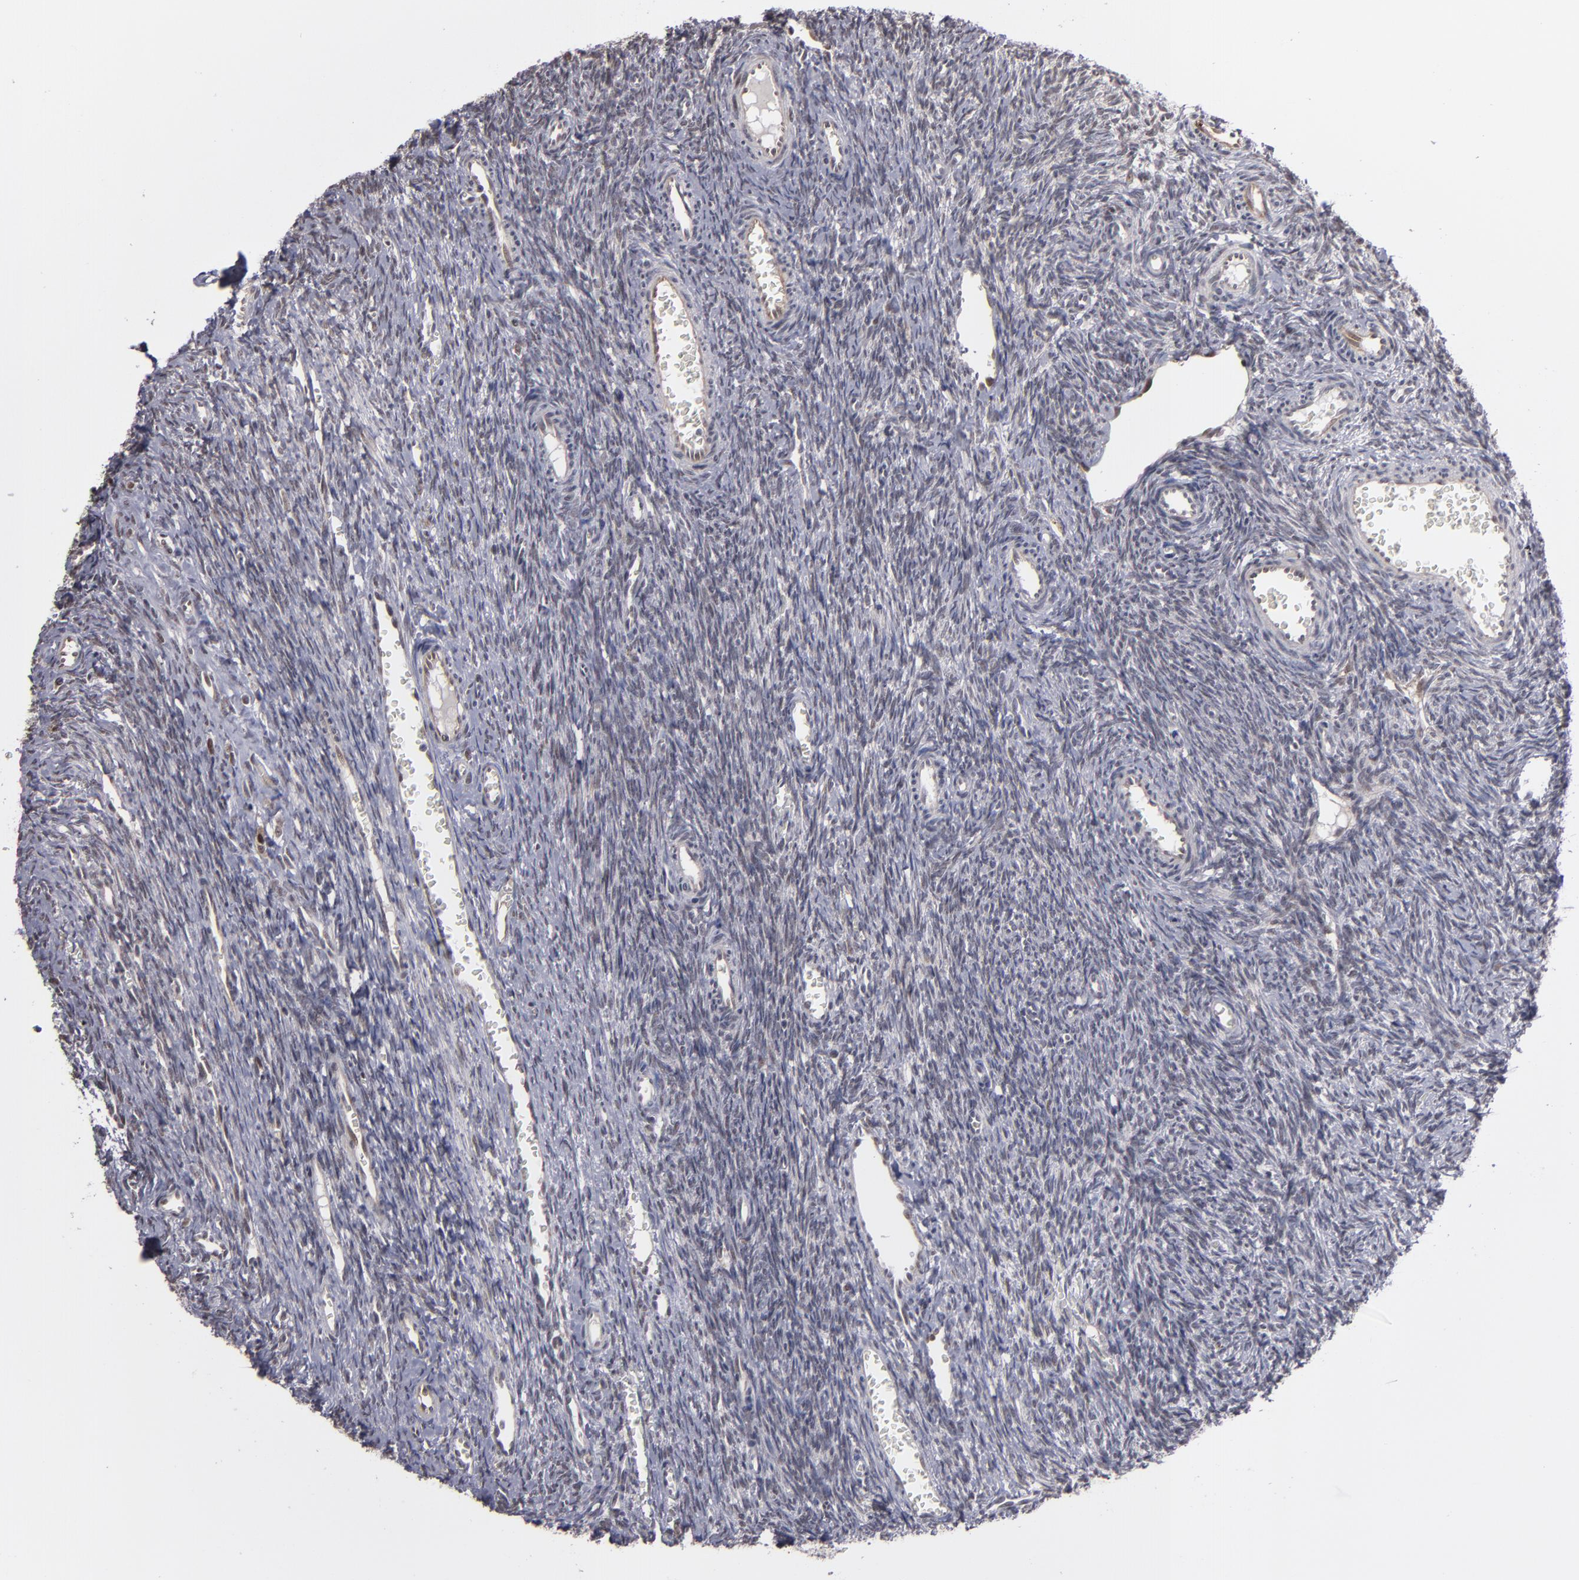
{"staining": {"intensity": "weak", "quantity": ">75%", "location": "cytoplasmic/membranous,nuclear"}, "tissue": "ovary", "cell_type": "Follicle cells", "image_type": "normal", "snomed": [{"axis": "morphology", "description": "Normal tissue, NOS"}, {"axis": "topography", "description": "Ovary"}], "caption": "This is a photomicrograph of immunohistochemistry staining of unremarkable ovary, which shows weak positivity in the cytoplasmic/membranous,nuclear of follicle cells.", "gene": "ZNF75A", "patient": {"sex": "female", "age": 39}}